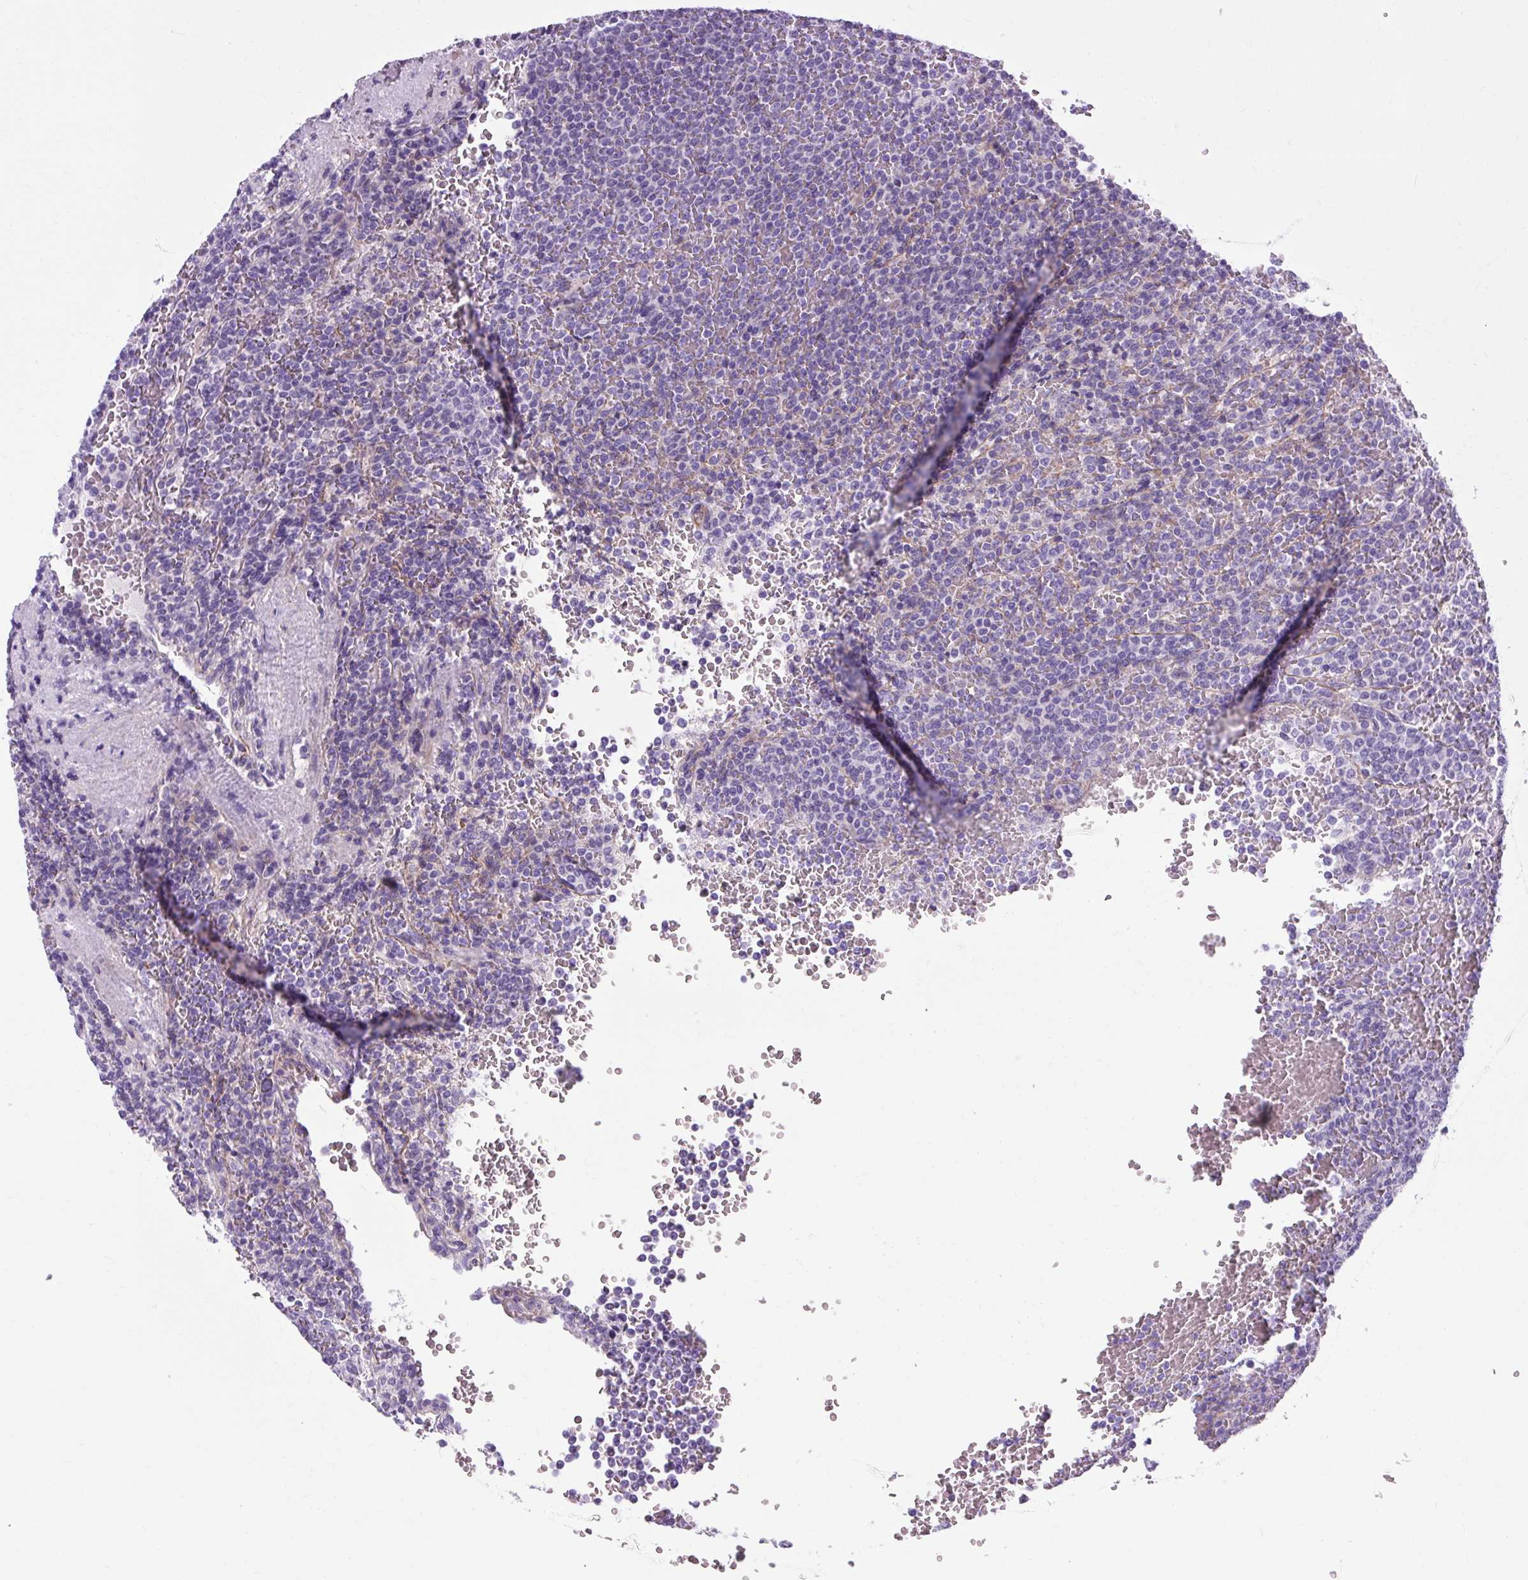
{"staining": {"intensity": "negative", "quantity": "none", "location": "none"}, "tissue": "lymphoma", "cell_type": "Tumor cells", "image_type": "cancer", "snomed": [{"axis": "morphology", "description": "Malignant lymphoma, non-Hodgkin's type, Low grade"}, {"axis": "topography", "description": "Spleen"}], "caption": "There is no significant staining in tumor cells of lymphoma.", "gene": "OOEP", "patient": {"sex": "male", "age": 60}}